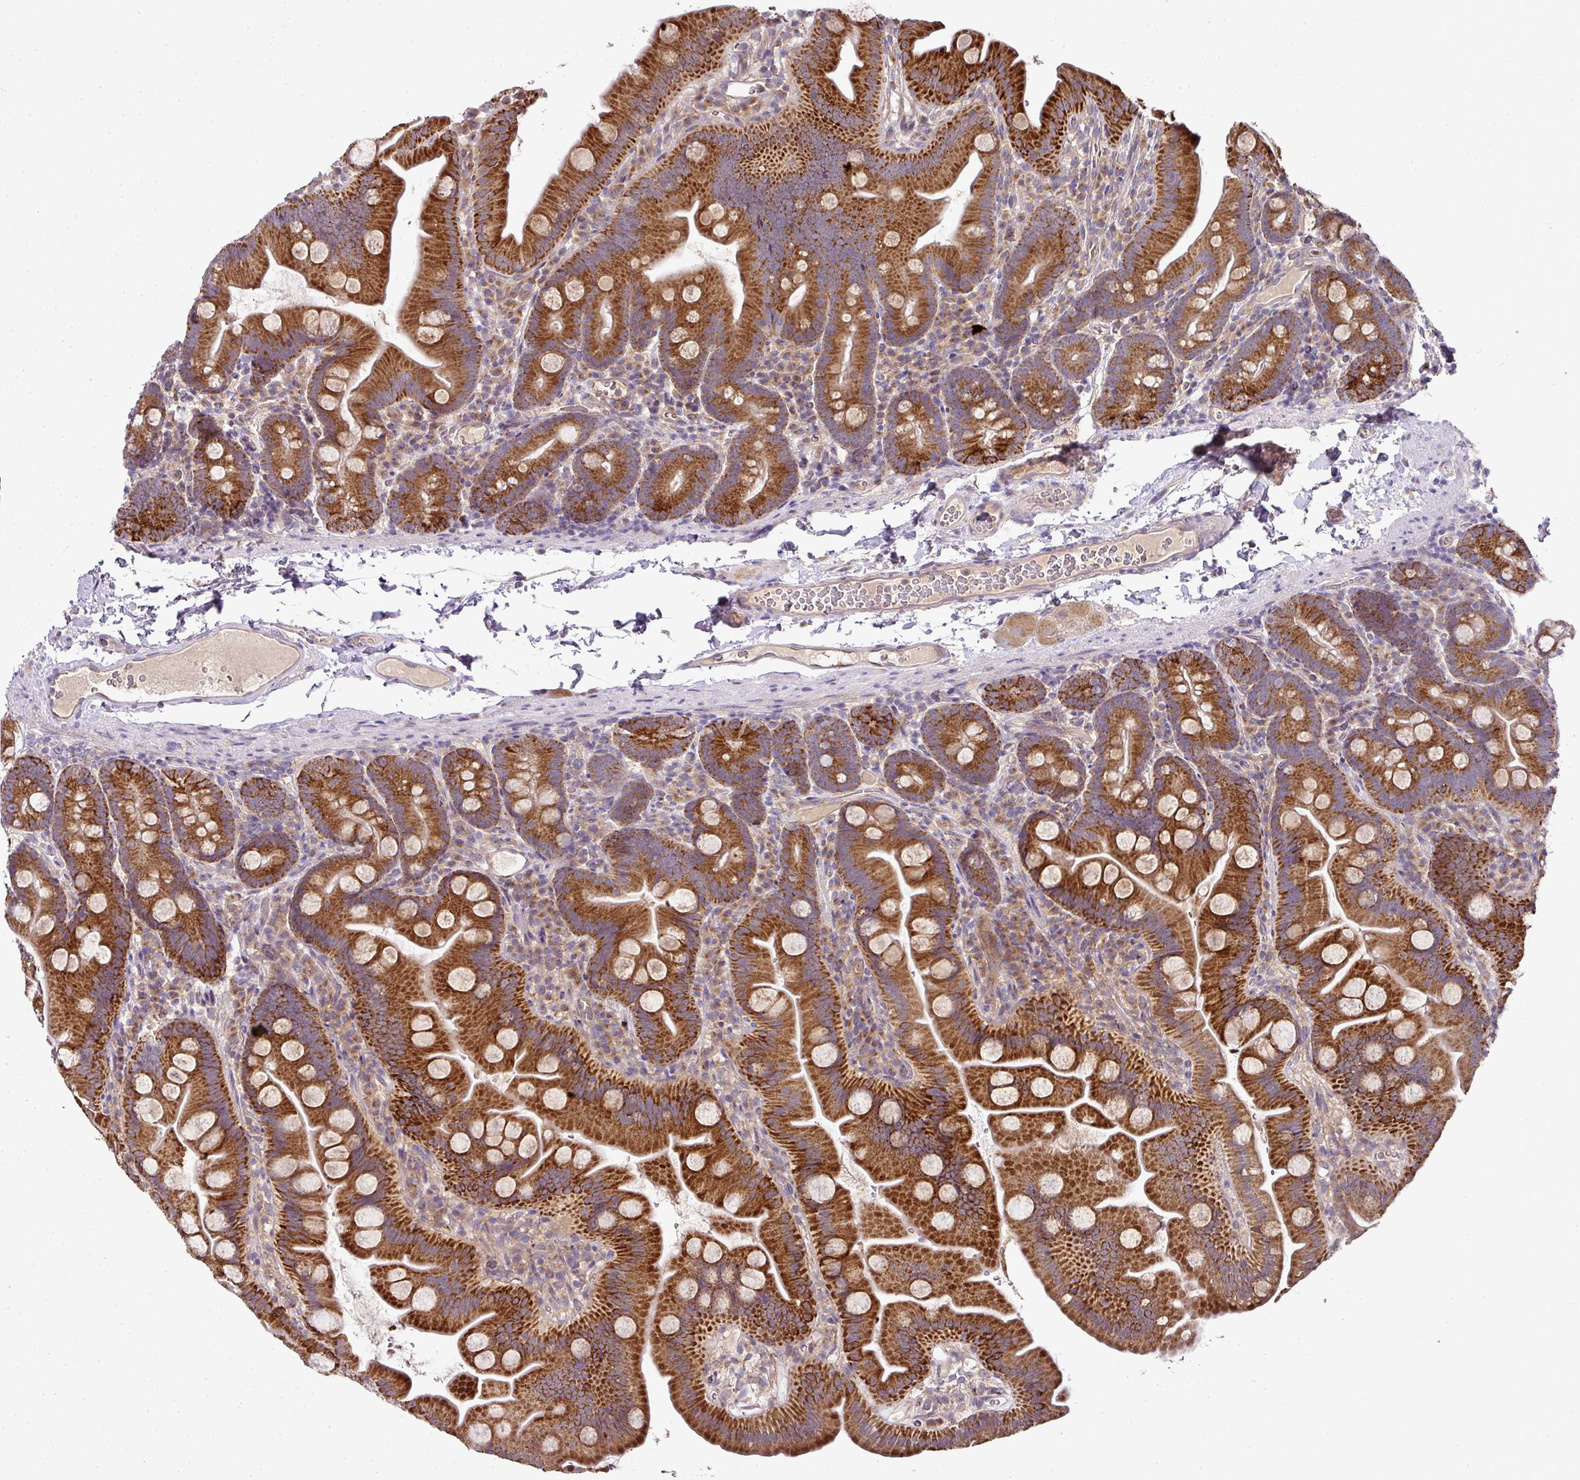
{"staining": {"intensity": "strong", "quantity": ">75%", "location": "cytoplasmic/membranous"}, "tissue": "small intestine", "cell_type": "Glandular cells", "image_type": "normal", "snomed": [{"axis": "morphology", "description": "Normal tissue, NOS"}, {"axis": "topography", "description": "Small intestine"}], "caption": "IHC micrograph of normal small intestine: small intestine stained using IHC shows high levels of strong protein expression localized specifically in the cytoplasmic/membranous of glandular cells, appearing as a cytoplasmic/membranous brown color.", "gene": "SKIC2", "patient": {"sex": "female", "age": 68}}